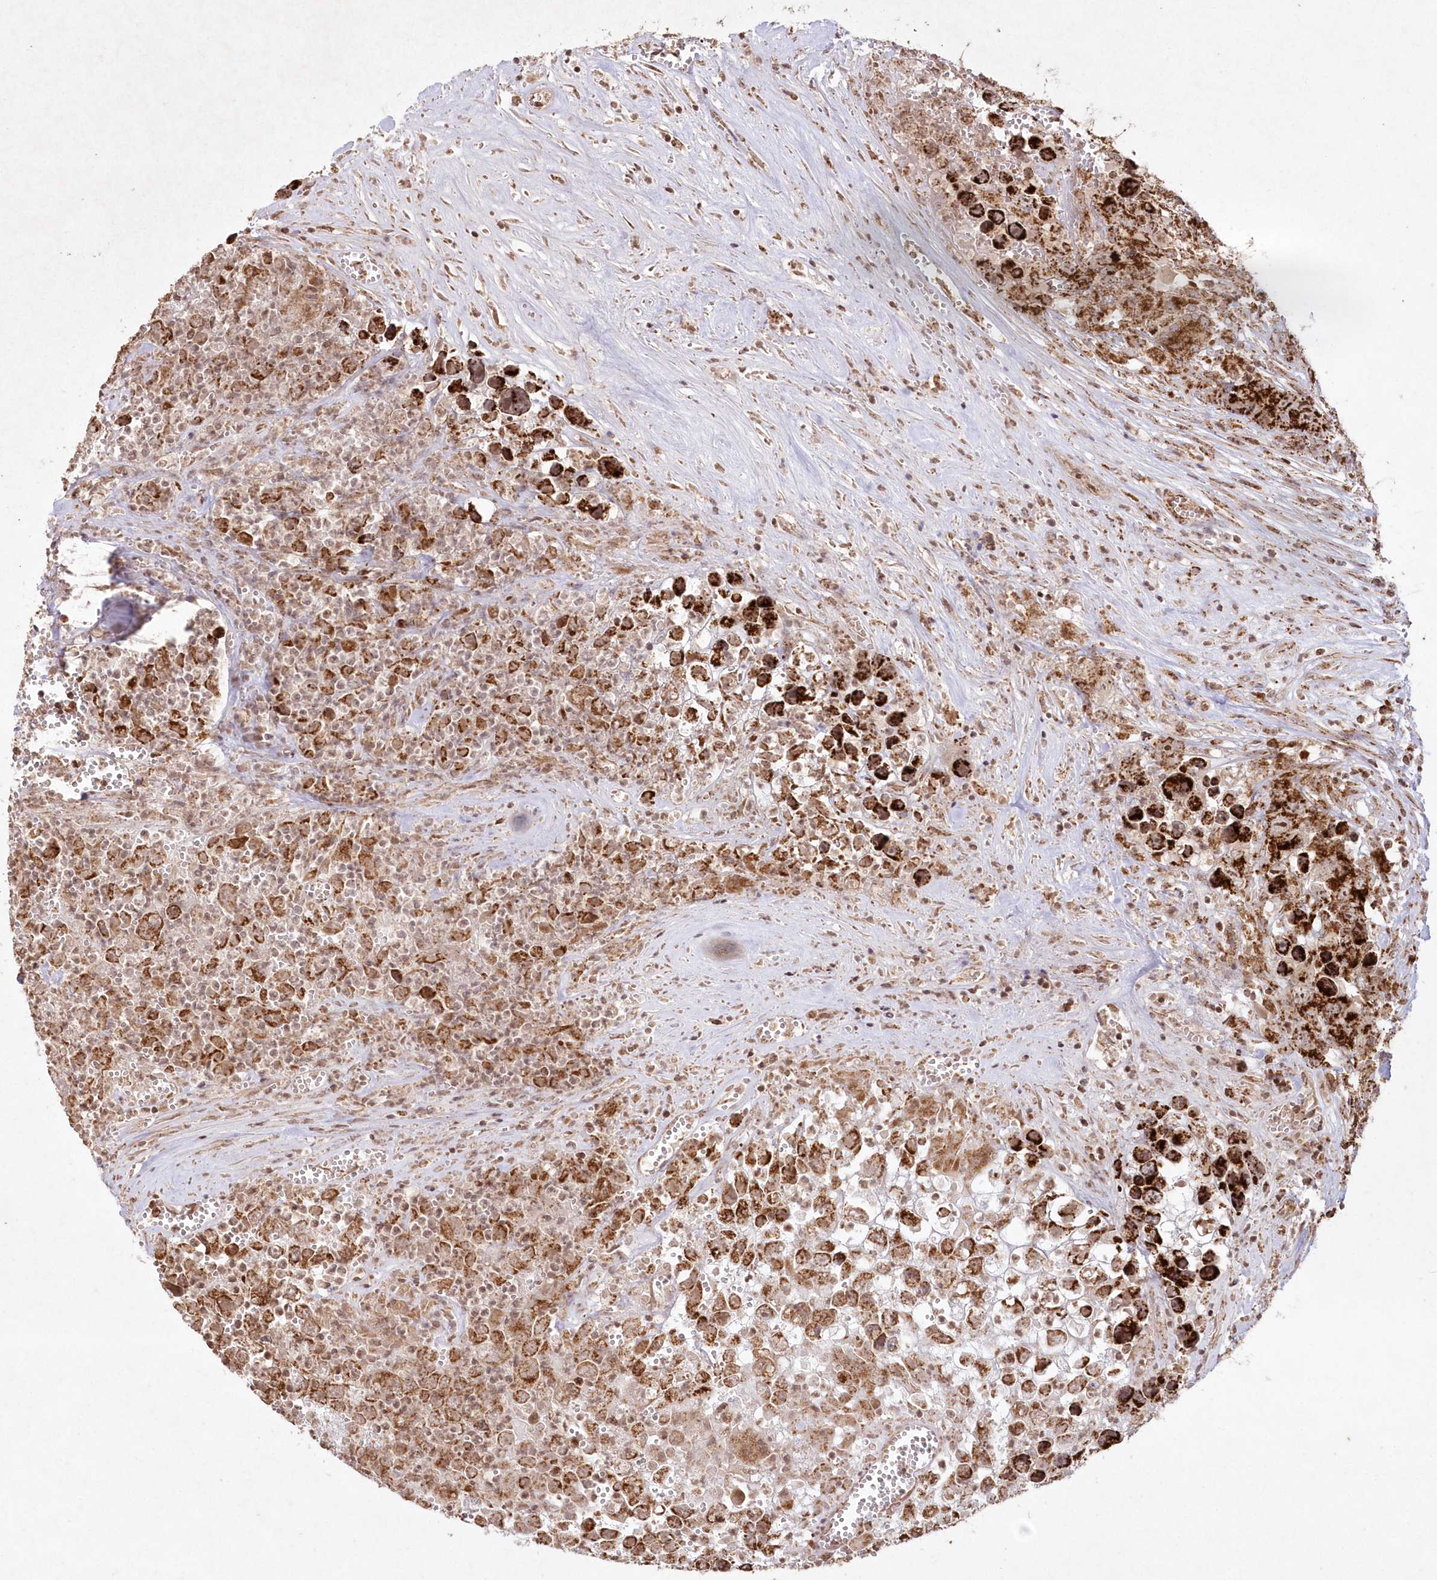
{"staining": {"intensity": "strong", "quantity": ">75%", "location": "cytoplasmic/membranous"}, "tissue": "testis cancer", "cell_type": "Tumor cells", "image_type": "cancer", "snomed": [{"axis": "morphology", "description": "Seminoma, NOS"}, {"axis": "morphology", "description": "Carcinoma, Embryonal, NOS"}, {"axis": "topography", "description": "Testis"}], "caption": "Immunohistochemical staining of testis embryonal carcinoma reveals high levels of strong cytoplasmic/membranous protein staining in about >75% of tumor cells.", "gene": "LRPPRC", "patient": {"sex": "male", "age": 43}}